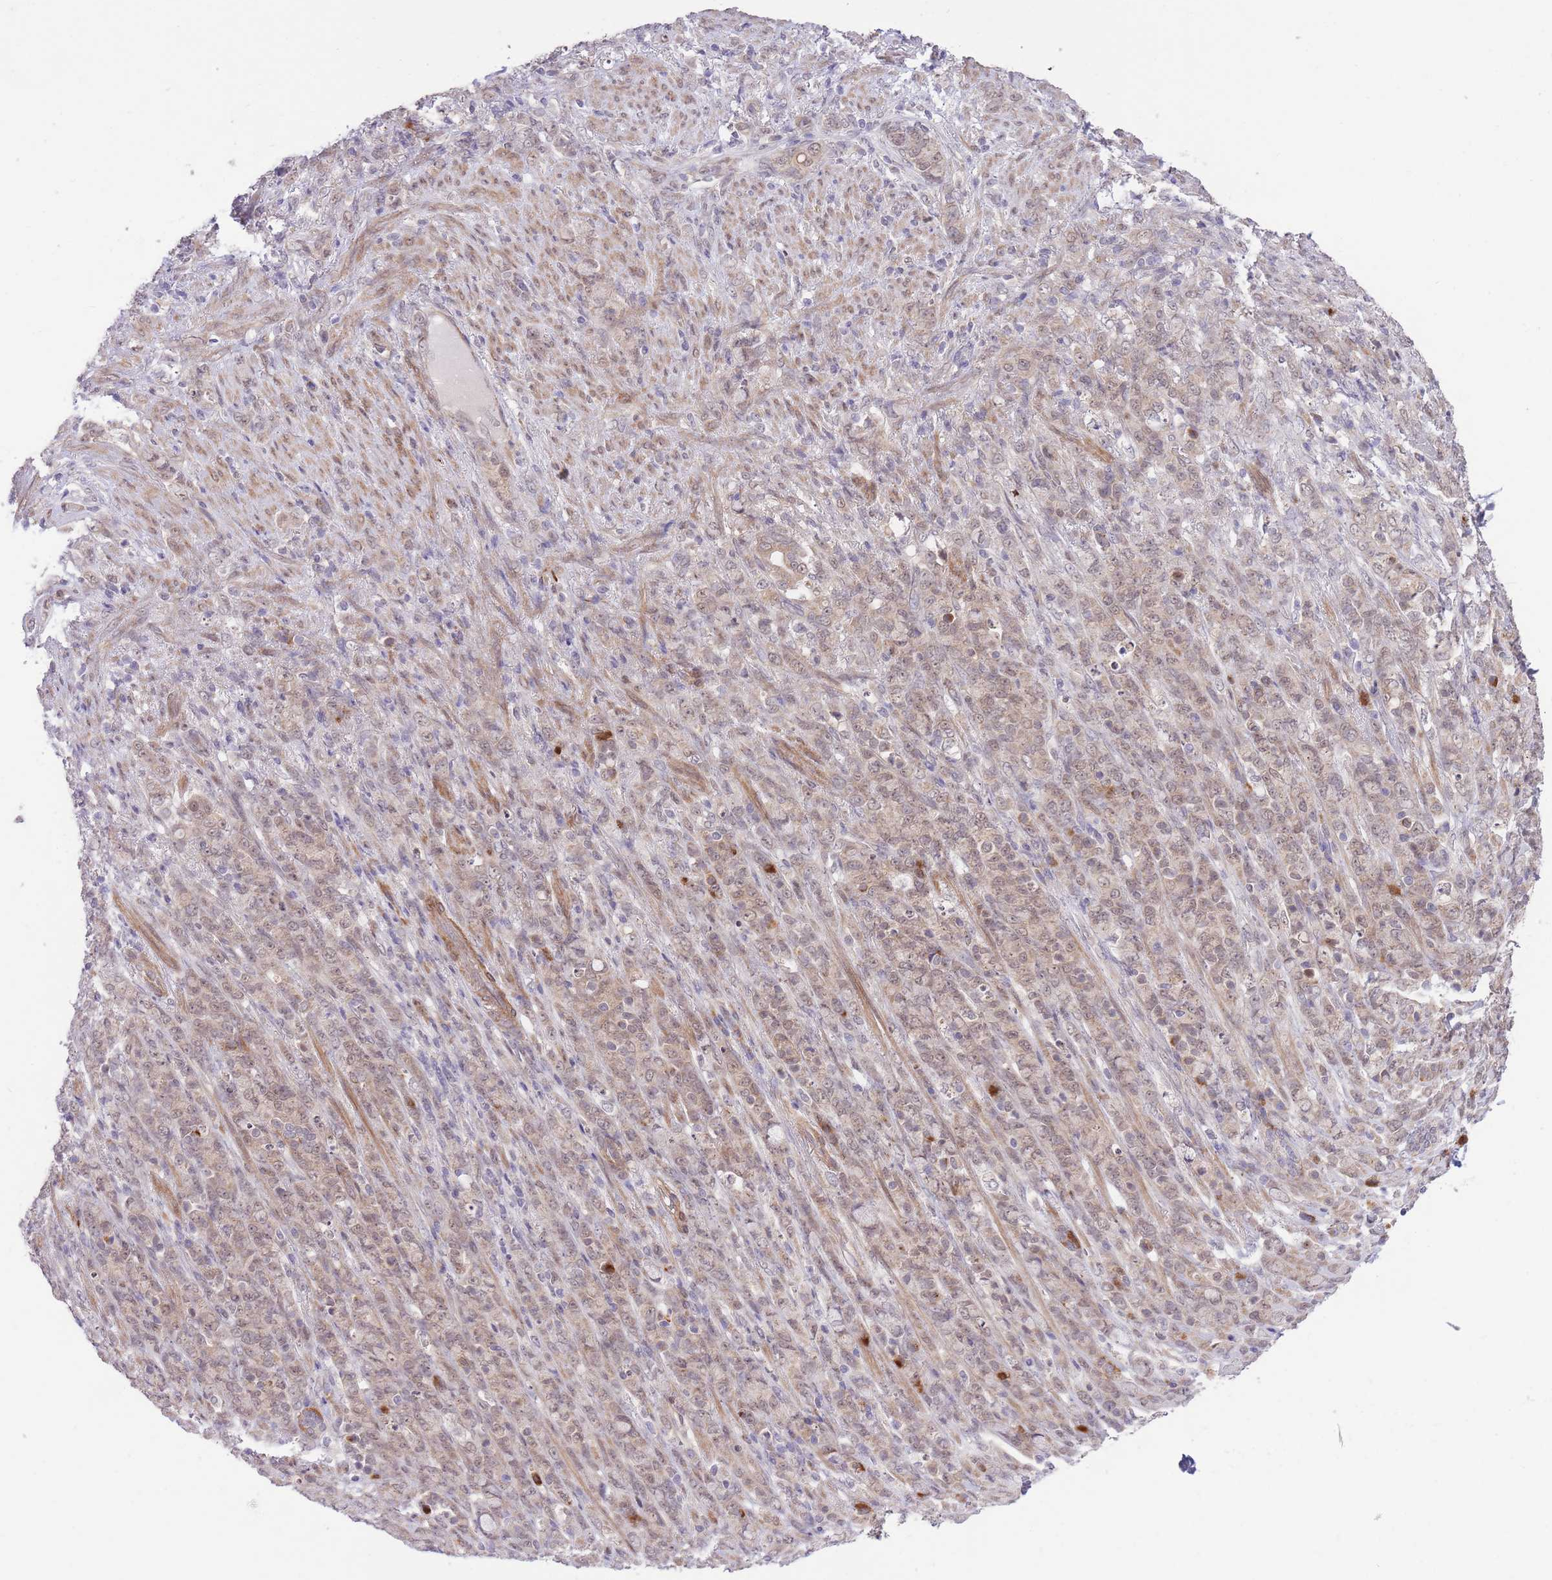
{"staining": {"intensity": "weak", "quantity": ">75%", "location": "cytoplasmic/membranous,nuclear"}, "tissue": "stomach cancer", "cell_type": "Tumor cells", "image_type": "cancer", "snomed": [{"axis": "morphology", "description": "Adenocarcinoma, NOS"}, {"axis": "topography", "description": "Stomach"}], "caption": "A brown stain shows weak cytoplasmic/membranous and nuclear expression of a protein in human stomach cancer tumor cells.", "gene": "ELOA2", "patient": {"sex": "female", "age": 79}}